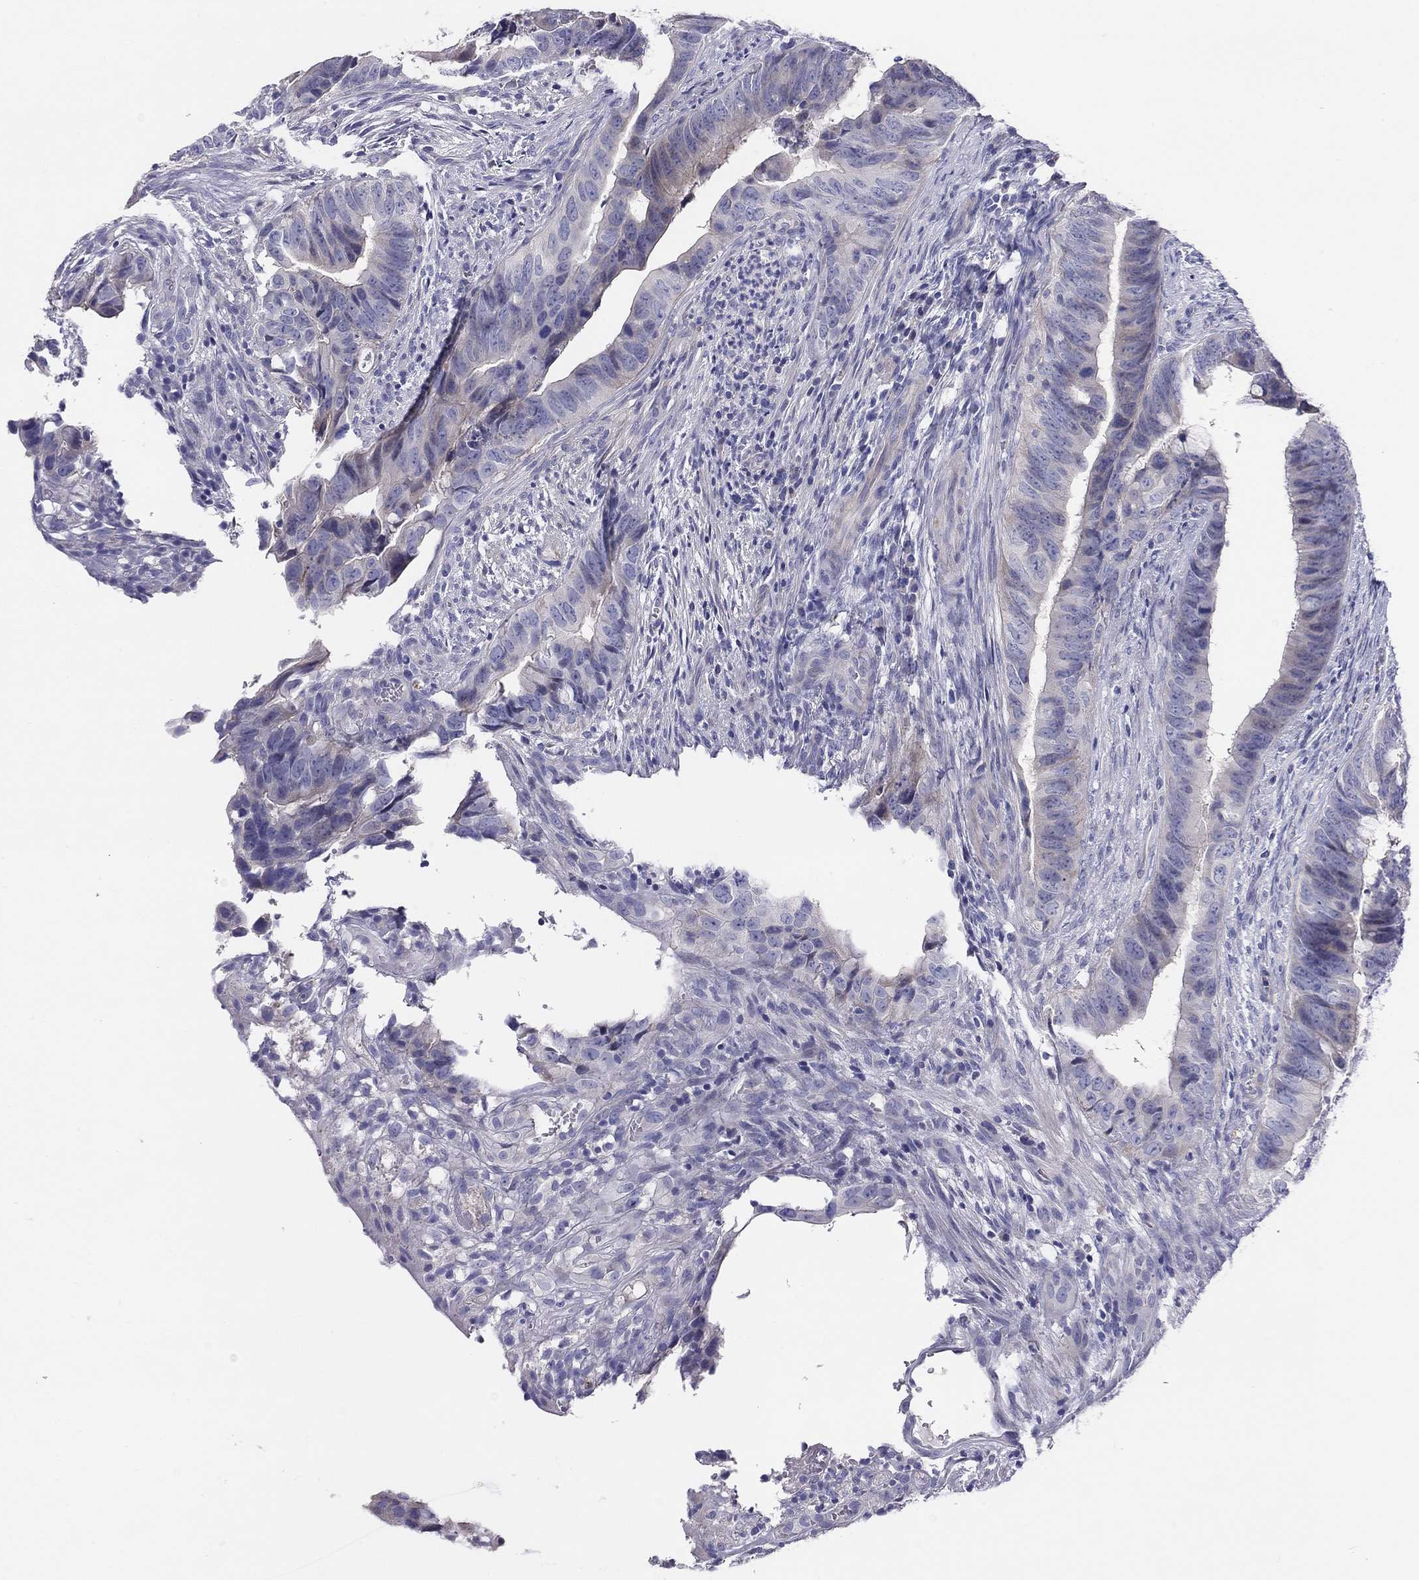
{"staining": {"intensity": "negative", "quantity": "none", "location": "none"}, "tissue": "colorectal cancer", "cell_type": "Tumor cells", "image_type": "cancer", "snomed": [{"axis": "morphology", "description": "Adenocarcinoma, NOS"}, {"axis": "topography", "description": "Colon"}], "caption": "The photomicrograph displays no staining of tumor cells in colorectal adenocarcinoma.", "gene": "MGAT4C", "patient": {"sex": "female", "age": 82}}